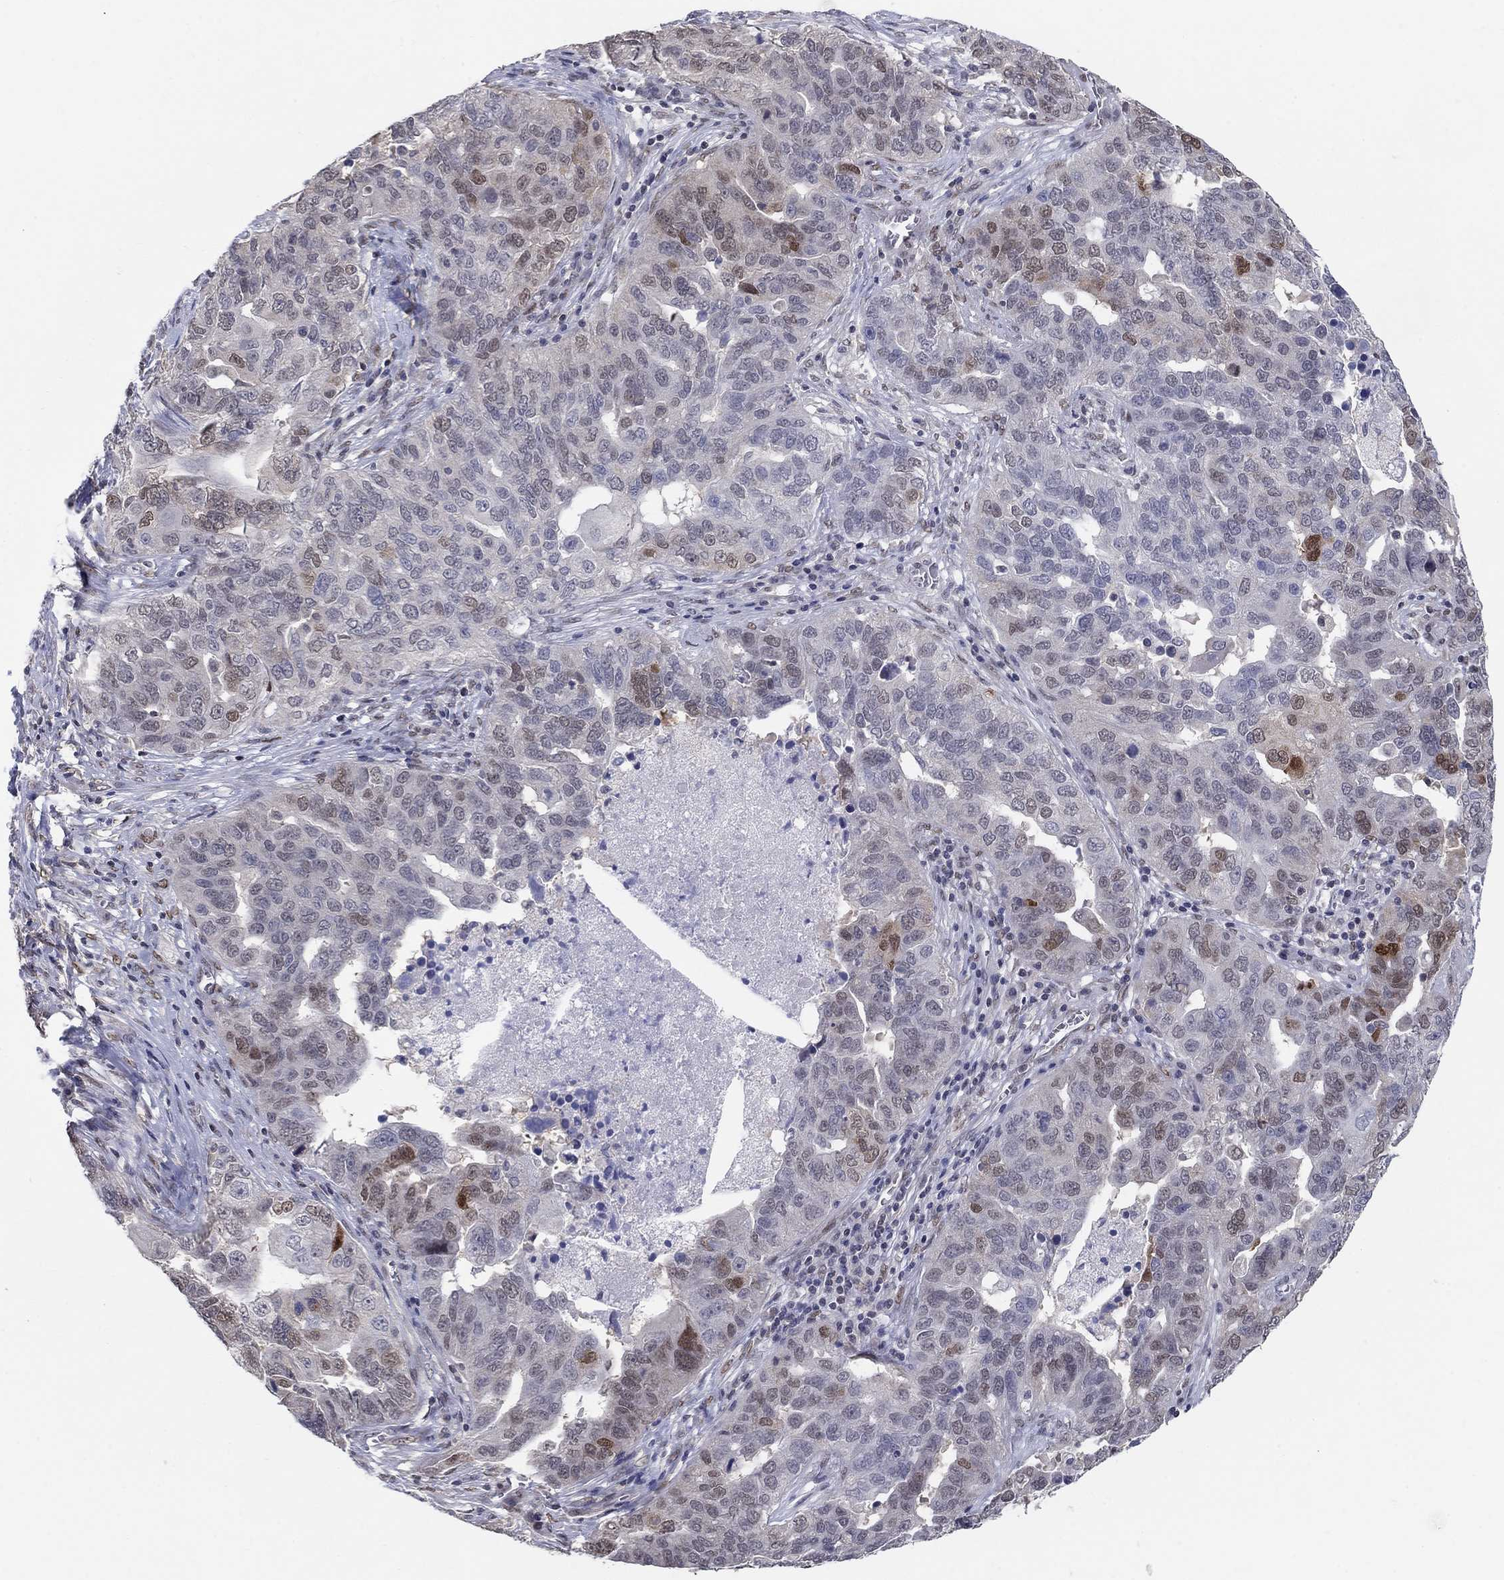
{"staining": {"intensity": "moderate", "quantity": "25%-75%", "location": "nuclear"}, "tissue": "ovarian cancer", "cell_type": "Tumor cells", "image_type": "cancer", "snomed": [{"axis": "morphology", "description": "Carcinoma, endometroid"}, {"axis": "topography", "description": "Soft tissue"}, {"axis": "topography", "description": "Ovary"}], "caption": "IHC of ovarian cancer (endometroid carcinoma) reveals medium levels of moderate nuclear staining in approximately 25%-75% of tumor cells.", "gene": "CENPE", "patient": {"sex": "female", "age": 52}}